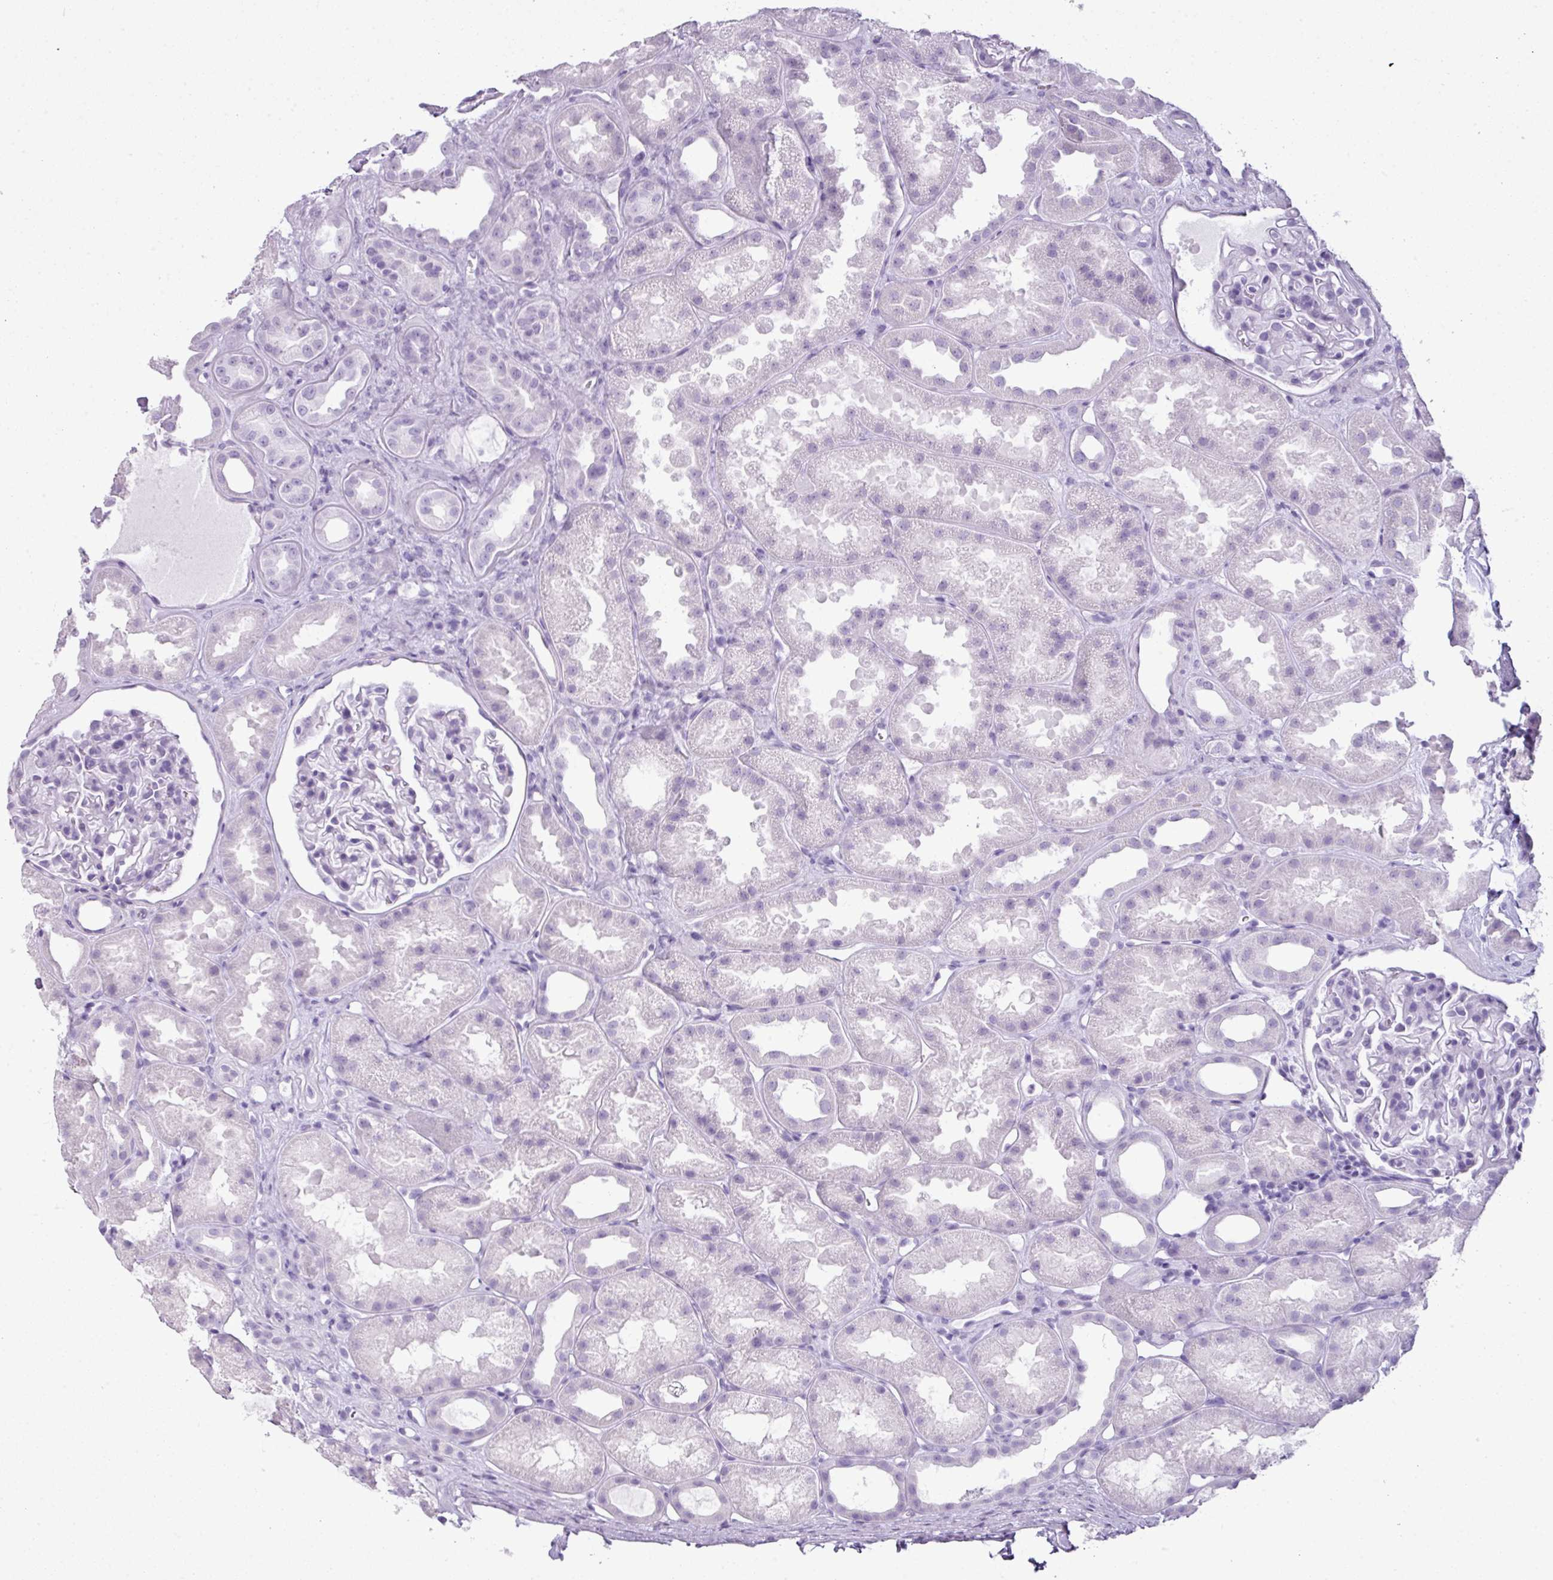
{"staining": {"intensity": "negative", "quantity": "none", "location": "none"}, "tissue": "kidney", "cell_type": "Cells in glomeruli", "image_type": "normal", "snomed": [{"axis": "morphology", "description": "Normal tissue, NOS"}, {"axis": "topography", "description": "Kidney"}], "caption": "This image is of benign kidney stained with immunohistochemistry to label a protein in brown with the nuclei are counter-stained blue. There is no staining in cells in glomeruli.", "gene": "SCT", "patient": {"sex": "male", "age": 61}}